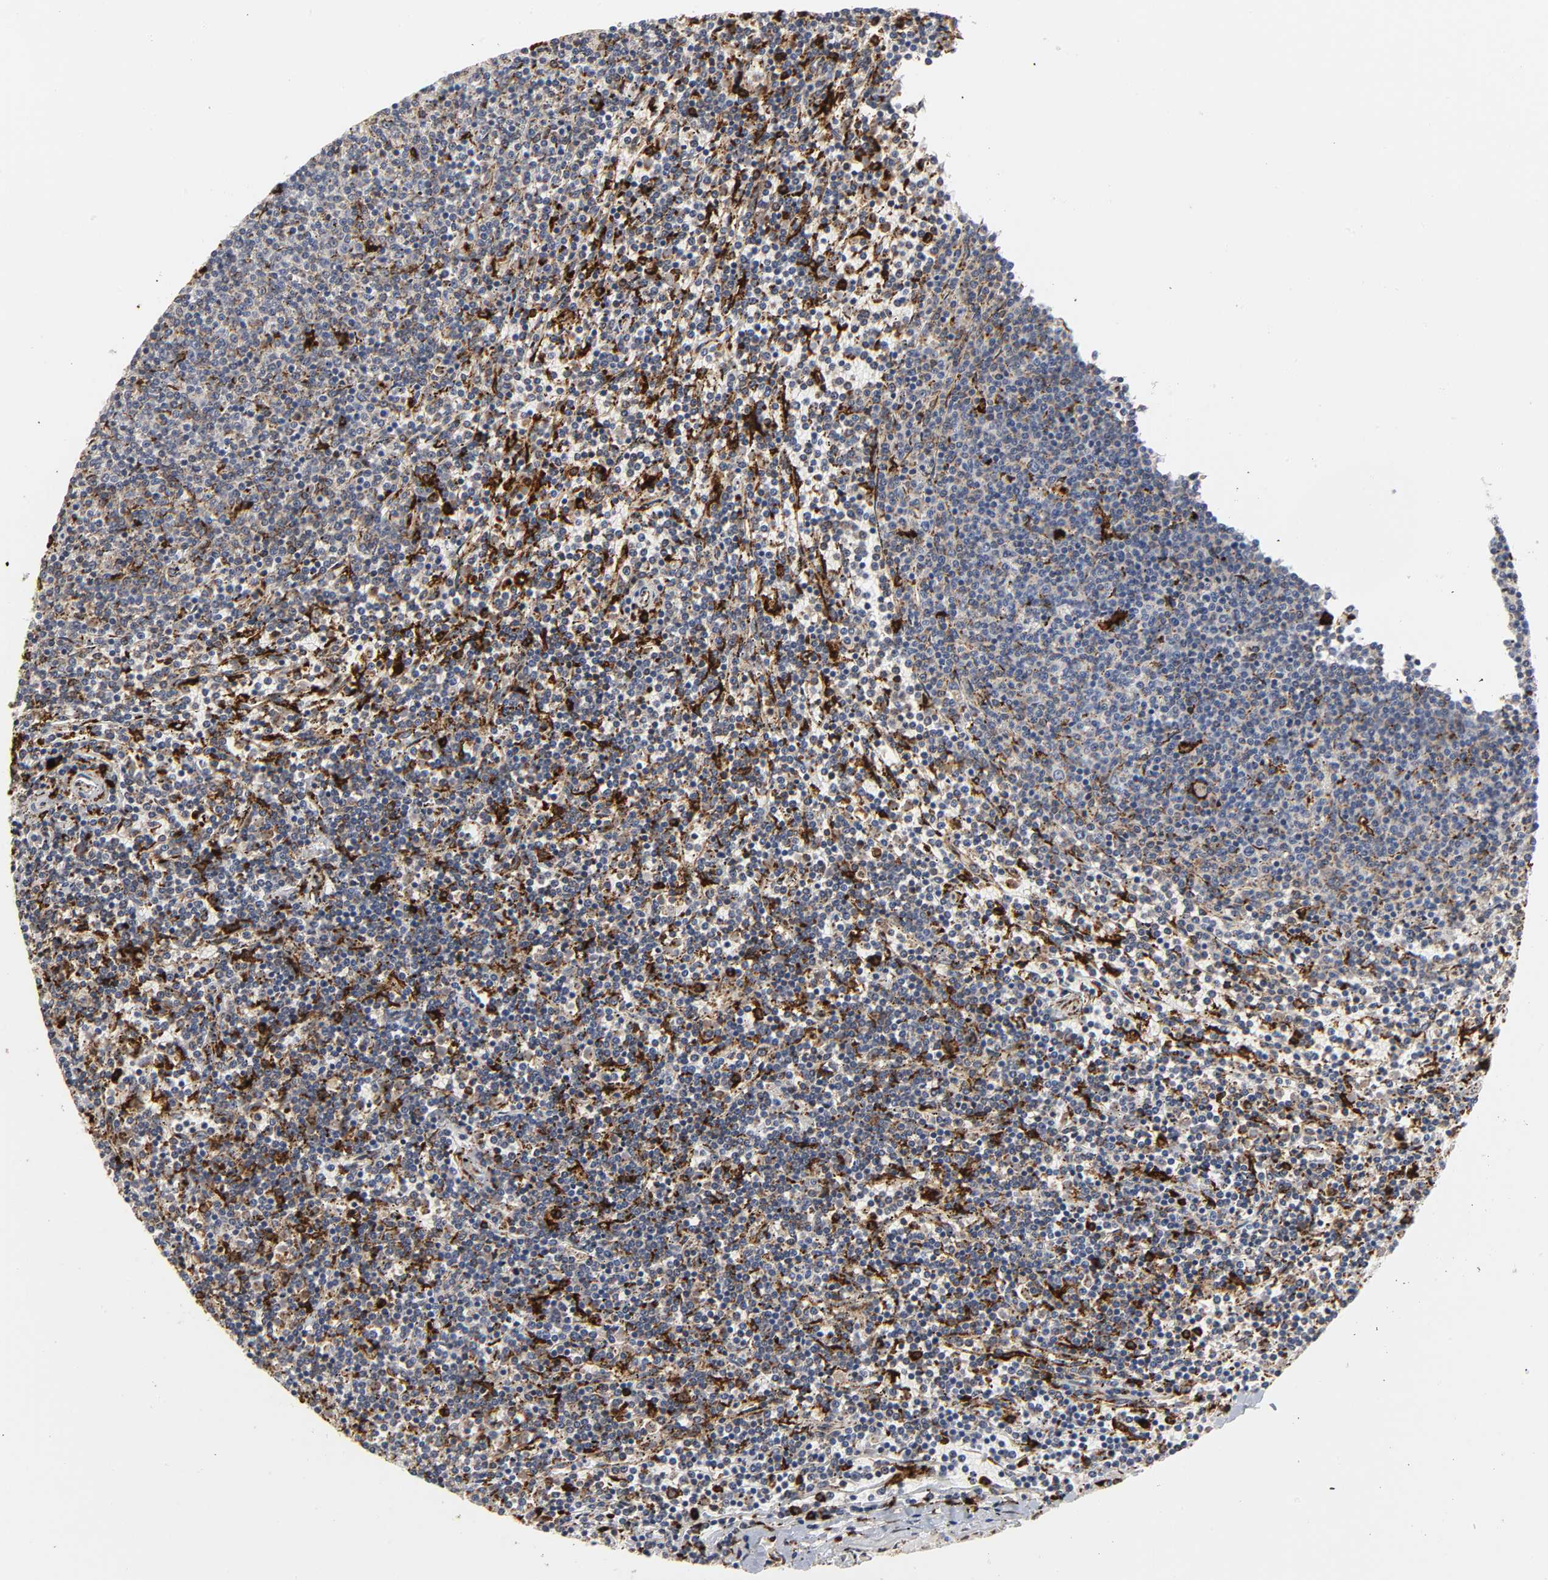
{"staining": {"intensity": "strong", "quantity": "<25%", "location": "cytoplasmic/membranous"}, "tissue": "lymphoma", "cell_type": "Tumor cells", "image_type": "cancer", "snomed": [{"axis": "morphology", "description": "Malignant lymphoma, non-Hodgkin's type, Low grade"}, {"axis": "topography", "description": "Spleen"}], "caption": "Immunohistochemical staining of lymphoma demonstrates strong cytoplasmic/membranous protein staining in approximately <25% of tumor cells.", "gene": "PSAP", "patient": {"sex": "female", "age": 50}}